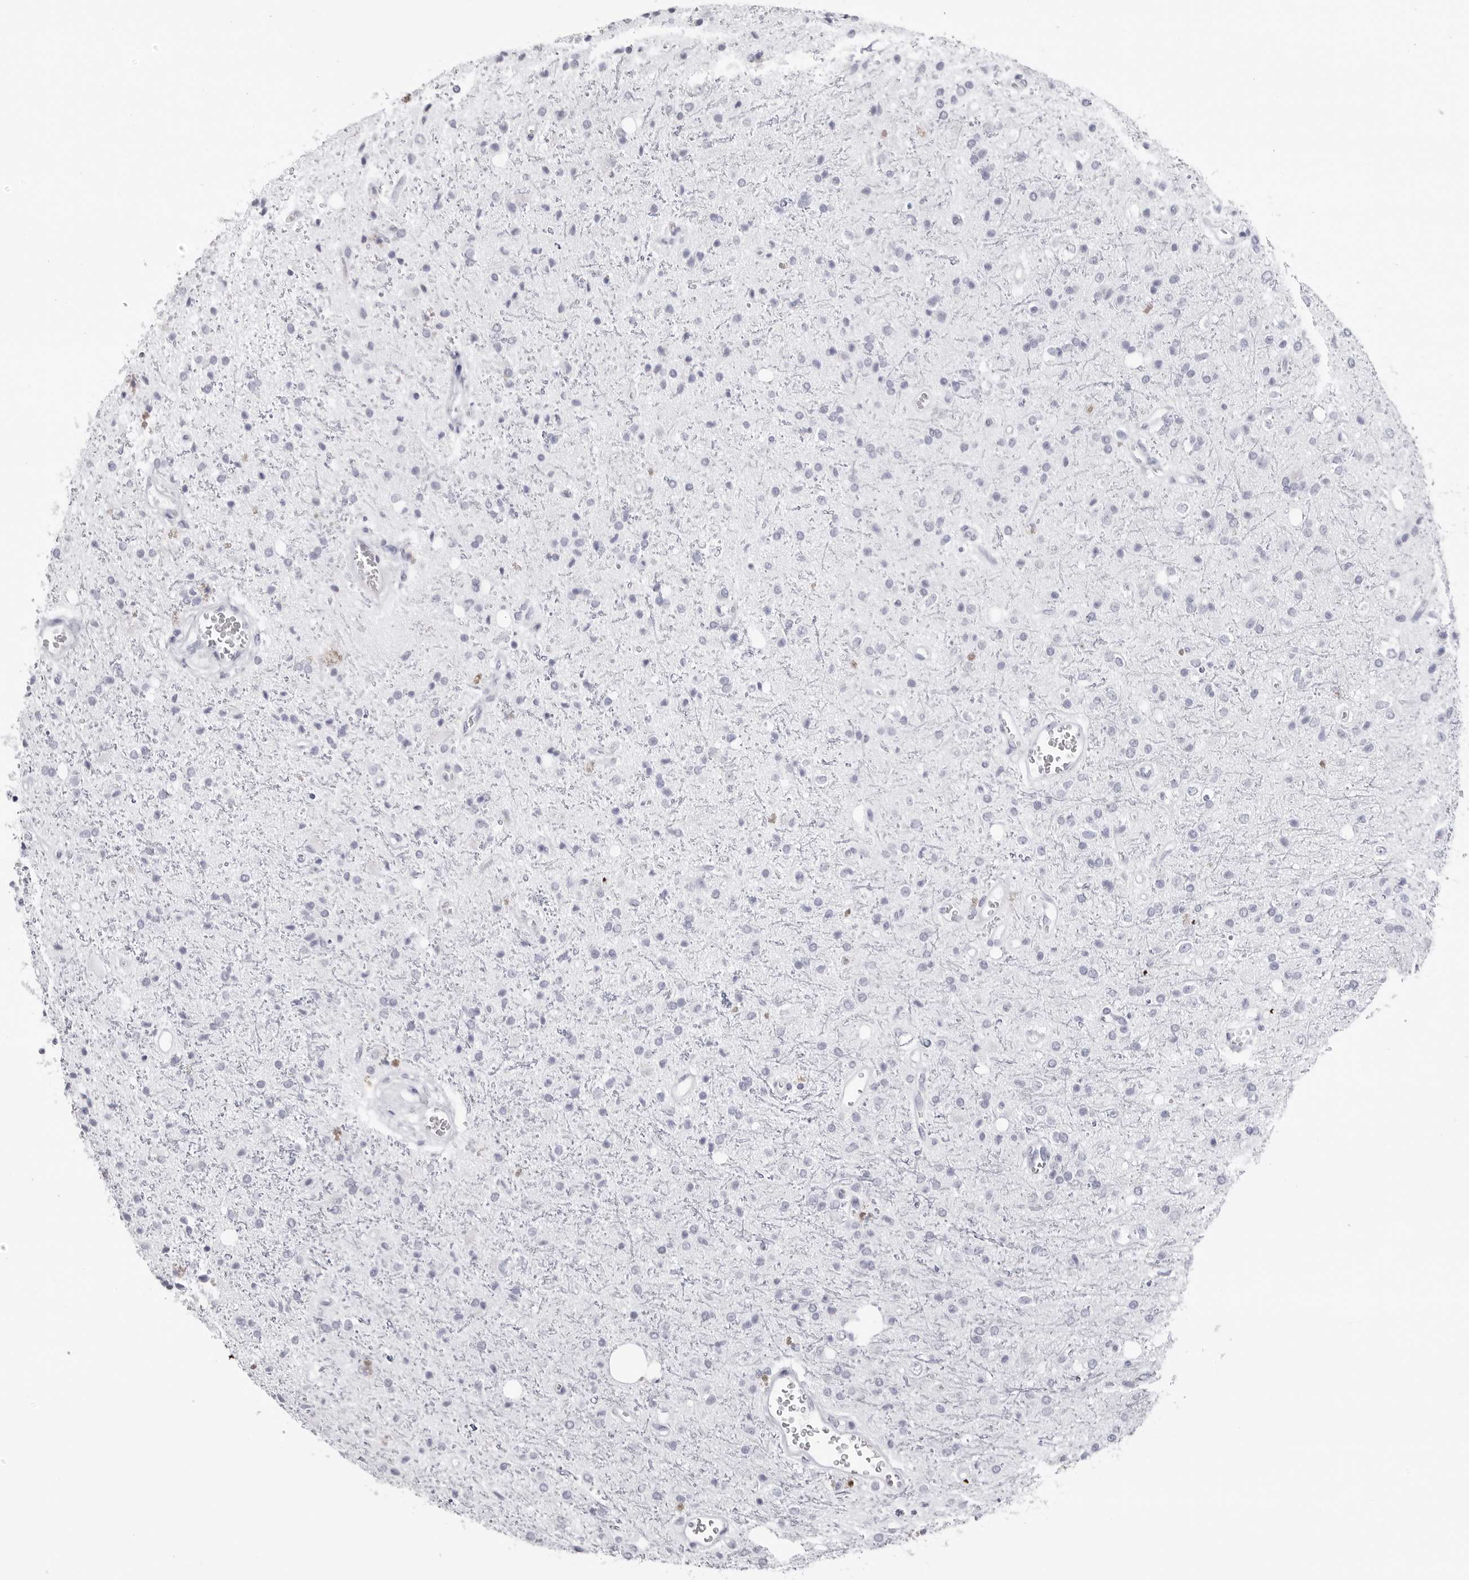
{"staining": {"intensity": "negative", "quantity": "none", "location": "none"}, "tissue": "glioma", "cell_type": "Tumor cells", "image_type": "cancer", "snomed": [{"axis": "morphology", "description": "Glioma, malignant, High grade"}, {"axis": "topography", "description": "Brain"}], "caption": "Tumor cells are negative for brown protein staining in glioma. Brightfield microscopy of immunohistochemistry stained with DAB (brown) and hematoxylin (blue), captured at high magnification.", "gene": "CST2", "patient": {"sex": "male", "age": 47}}